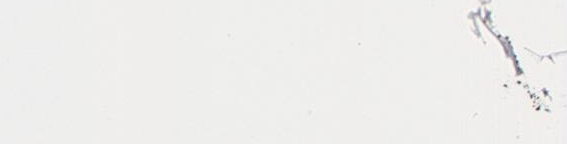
{"staining": {"intensity": "negative", "quantity": "none", "location": "none"}, "tissue": "adipose tissue", "cell_type": "Adipocytes", "image_type": "normal", "snomed": [{"axis": "morphology", "description": "Normal tissue, NOS"}, {"axis": "morphology", "description": "Duct carcinoma"}, {"axis": "topography", "description": "Breast"}, {"axis": "topography", "description": "Adipose tissue"}], "caption": "This is a photomicrograph of IHC staining of normal adipose tissue, which shows no positivity in adipocytes. The staining is performed using DAB brown chromogen with nuclei counter-stained in using hematoxylin.", "gene": "MAX", "patient": {"sex": "female", "age": 37}}